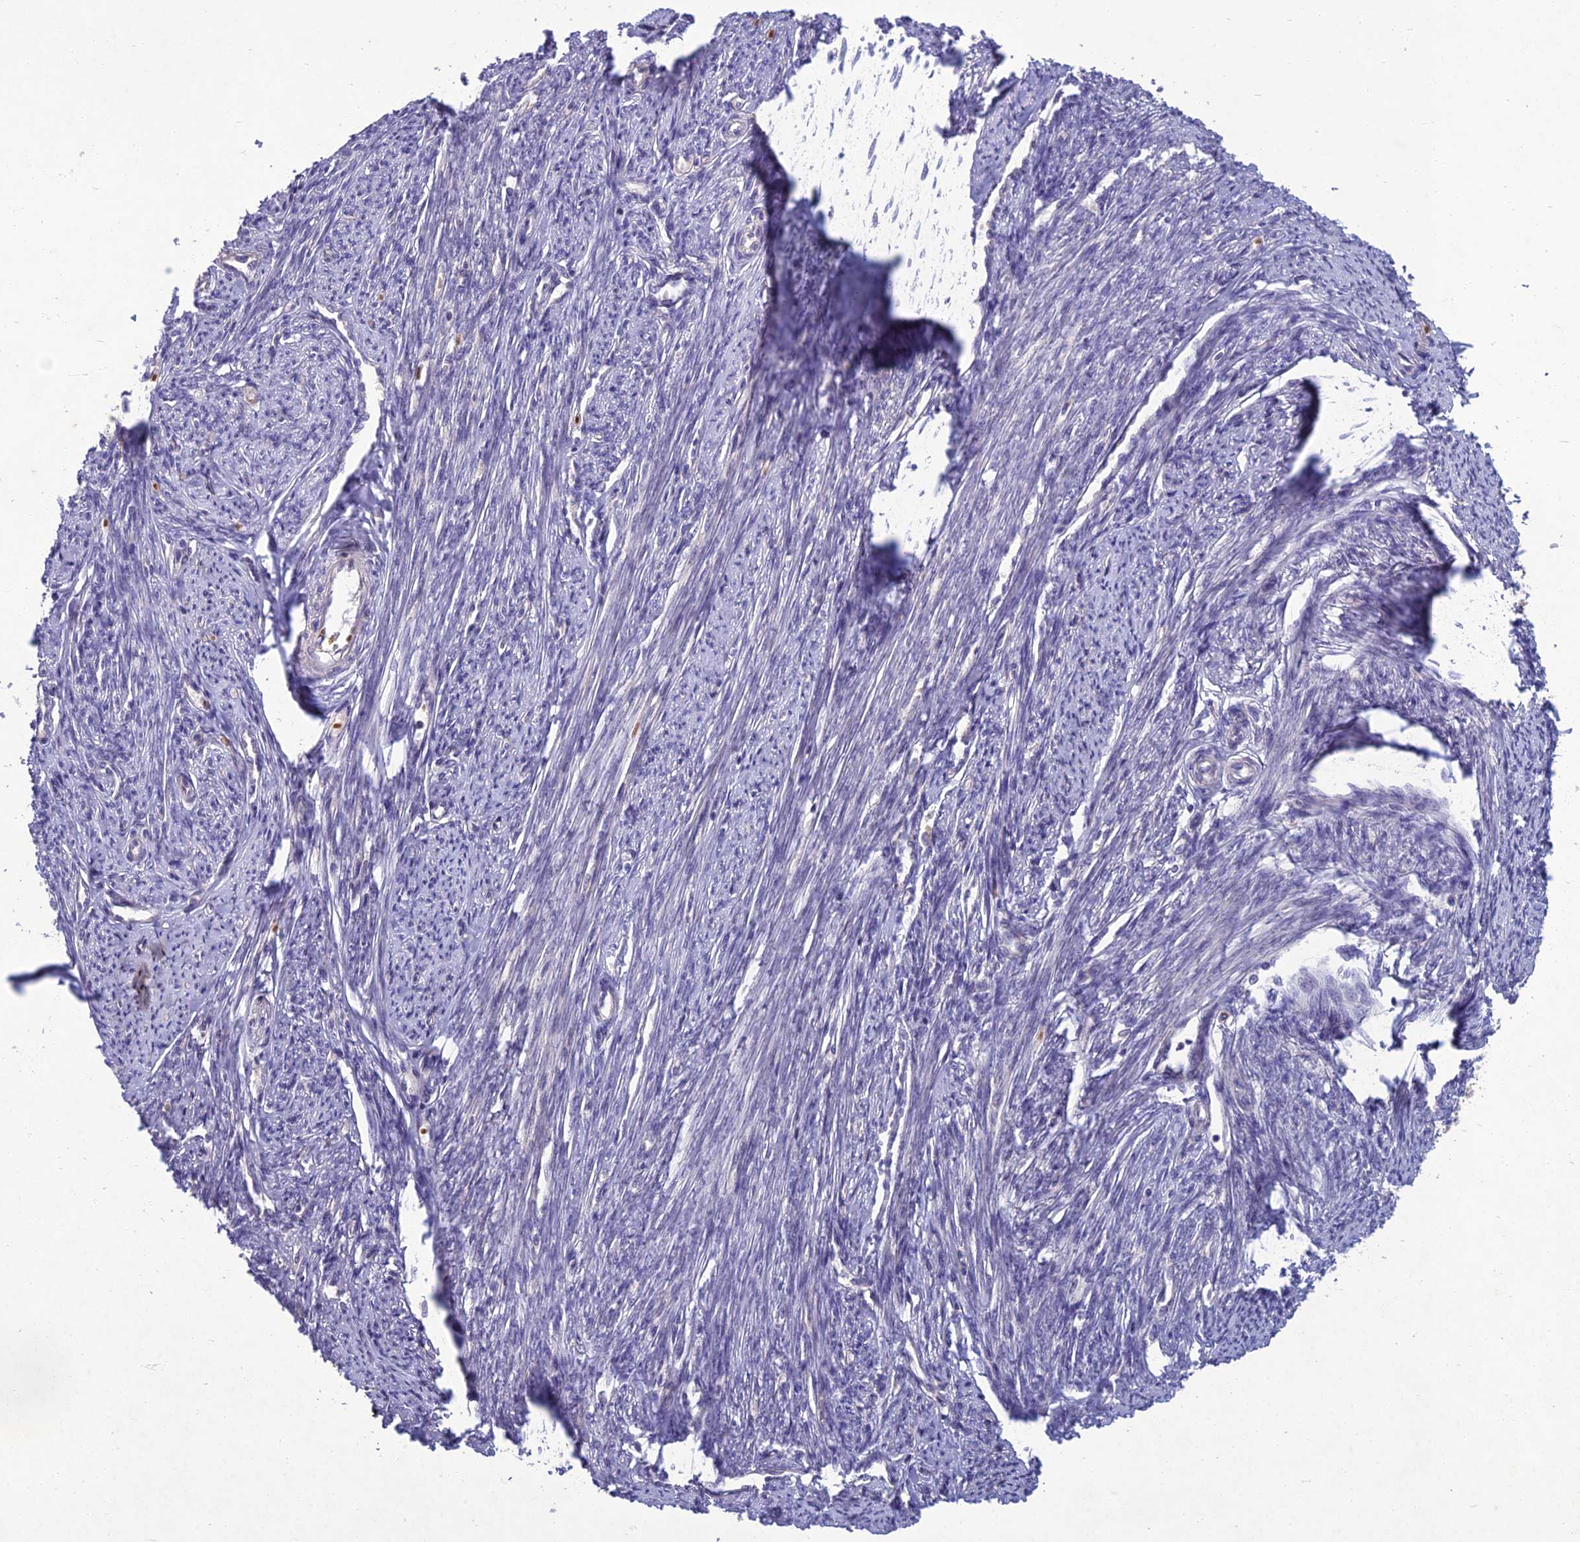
{"staining": {"intensity": "negative", "quantity": "none", "location": "none"}, "tissue": "smooth muscle", "cell_type": "Smooth muscle cells", "image_type": "normal", "snomed": [{"axis": "morphology", "description": "Normal tissue, NOS"}, {"axis": "topography", "description": "Smooth muscle"}, {"axis": "topography", "description": "Uterus"}], "caption": "Image shows no protein staining in smooth muscle cells of normal smooth muscle. (Brightfield microscopy of DAB immunohistochemistry at high magnification).", "gene": "GIPC1", "patient": {"sex": "female", "age": 59}}